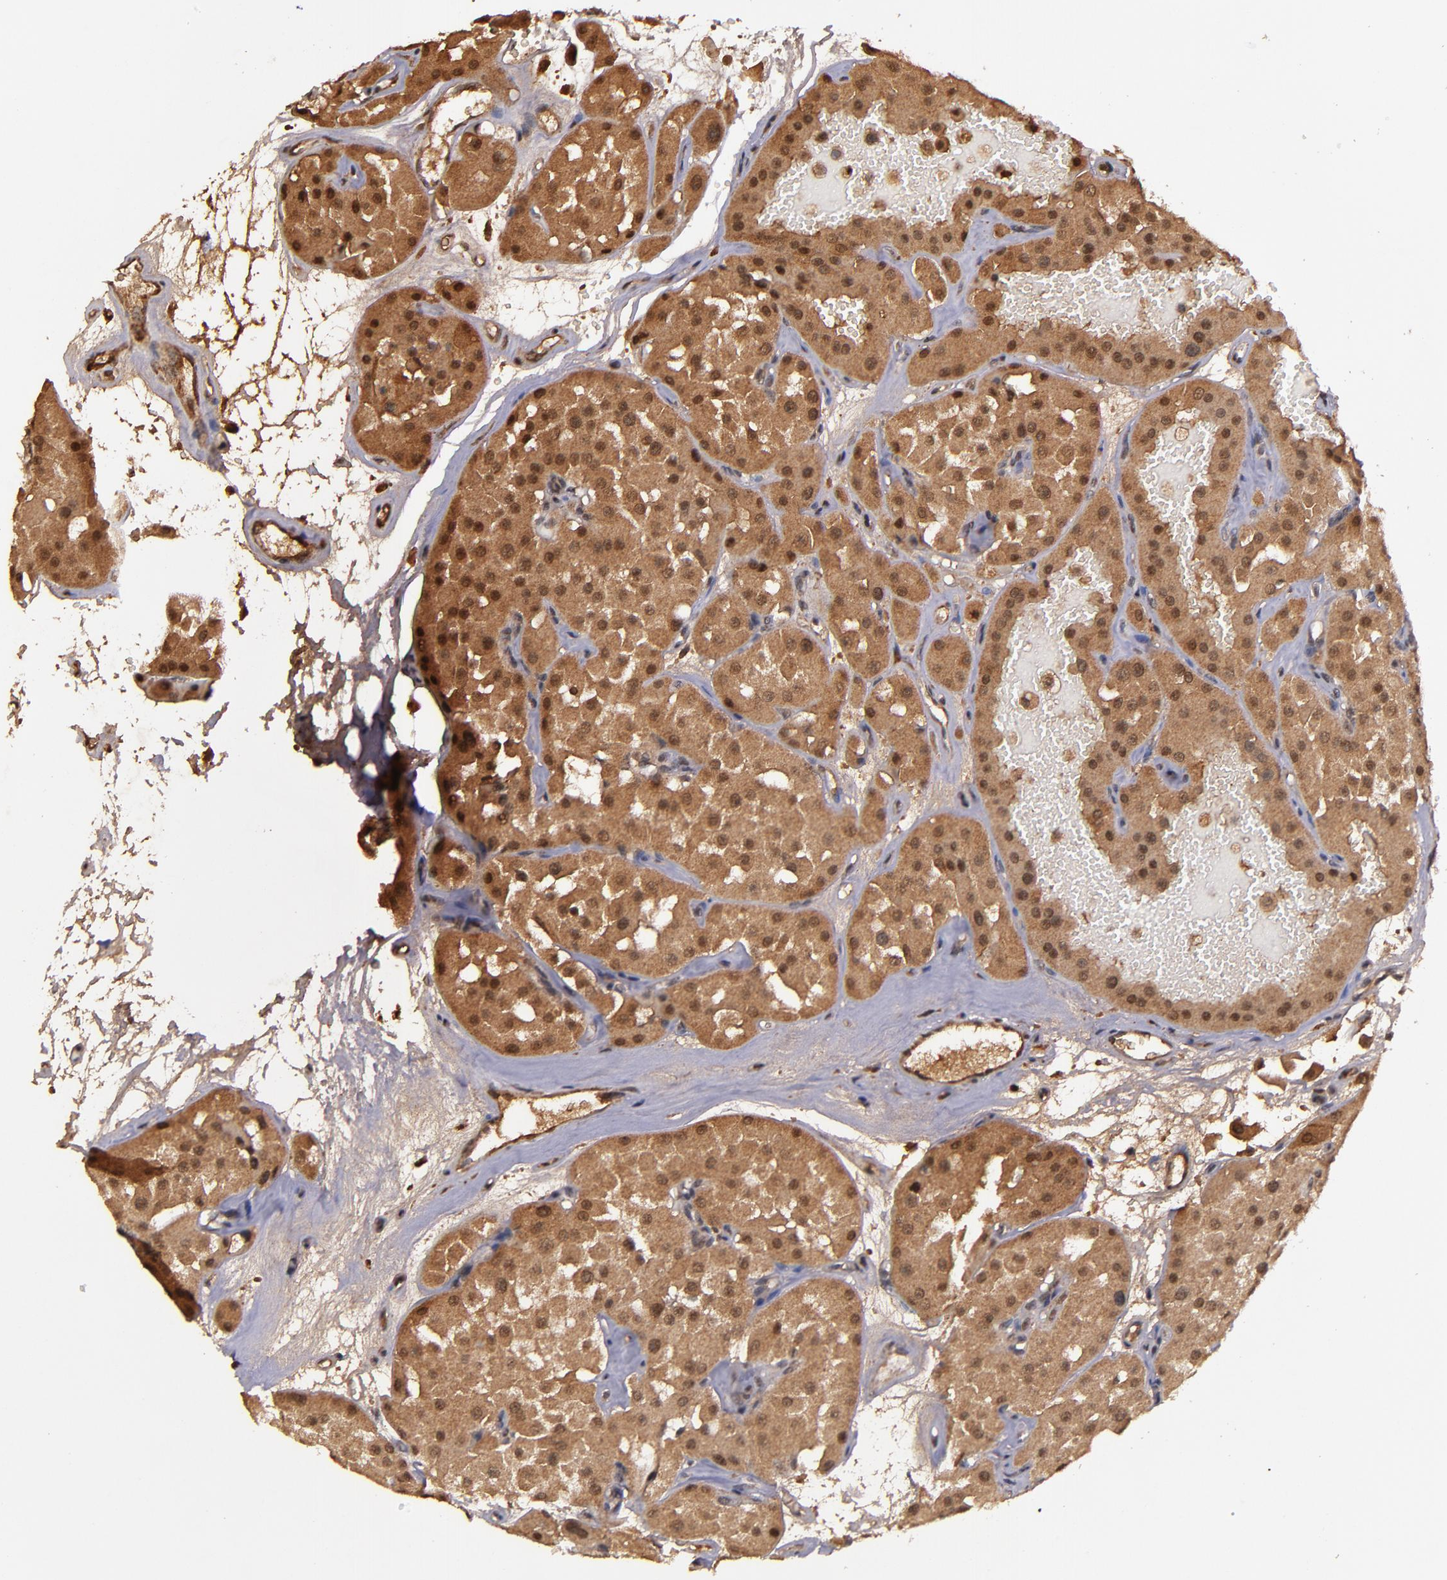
{"staining": {"intensity": "moderate", "quantity": ">75%", "location": "cytoplasmic/membranous,nuclear"}, "tissue": "renal cancer", "cell_type": "Tumor cells", "image_type": "cancer", "snomed": [{"axis": "morphology", "description": "Adenocarcinoma, uncertain malignant potential"}, {"axis": "topography", "description": "Kidney"}], "caption": "An image of adenocarcinoma,  uncertain malignant potential (renal) stained for a protein demonstrates moderate cytoplasmic/membranous and nuclear brown staining in tumor cells. (Stains: DAB in brown, nuclei in blue, Microscopy: brightfield microscopy at high magnification).", "gene": "RIOK3", "patient": {"sex": "male", "age": 63}}